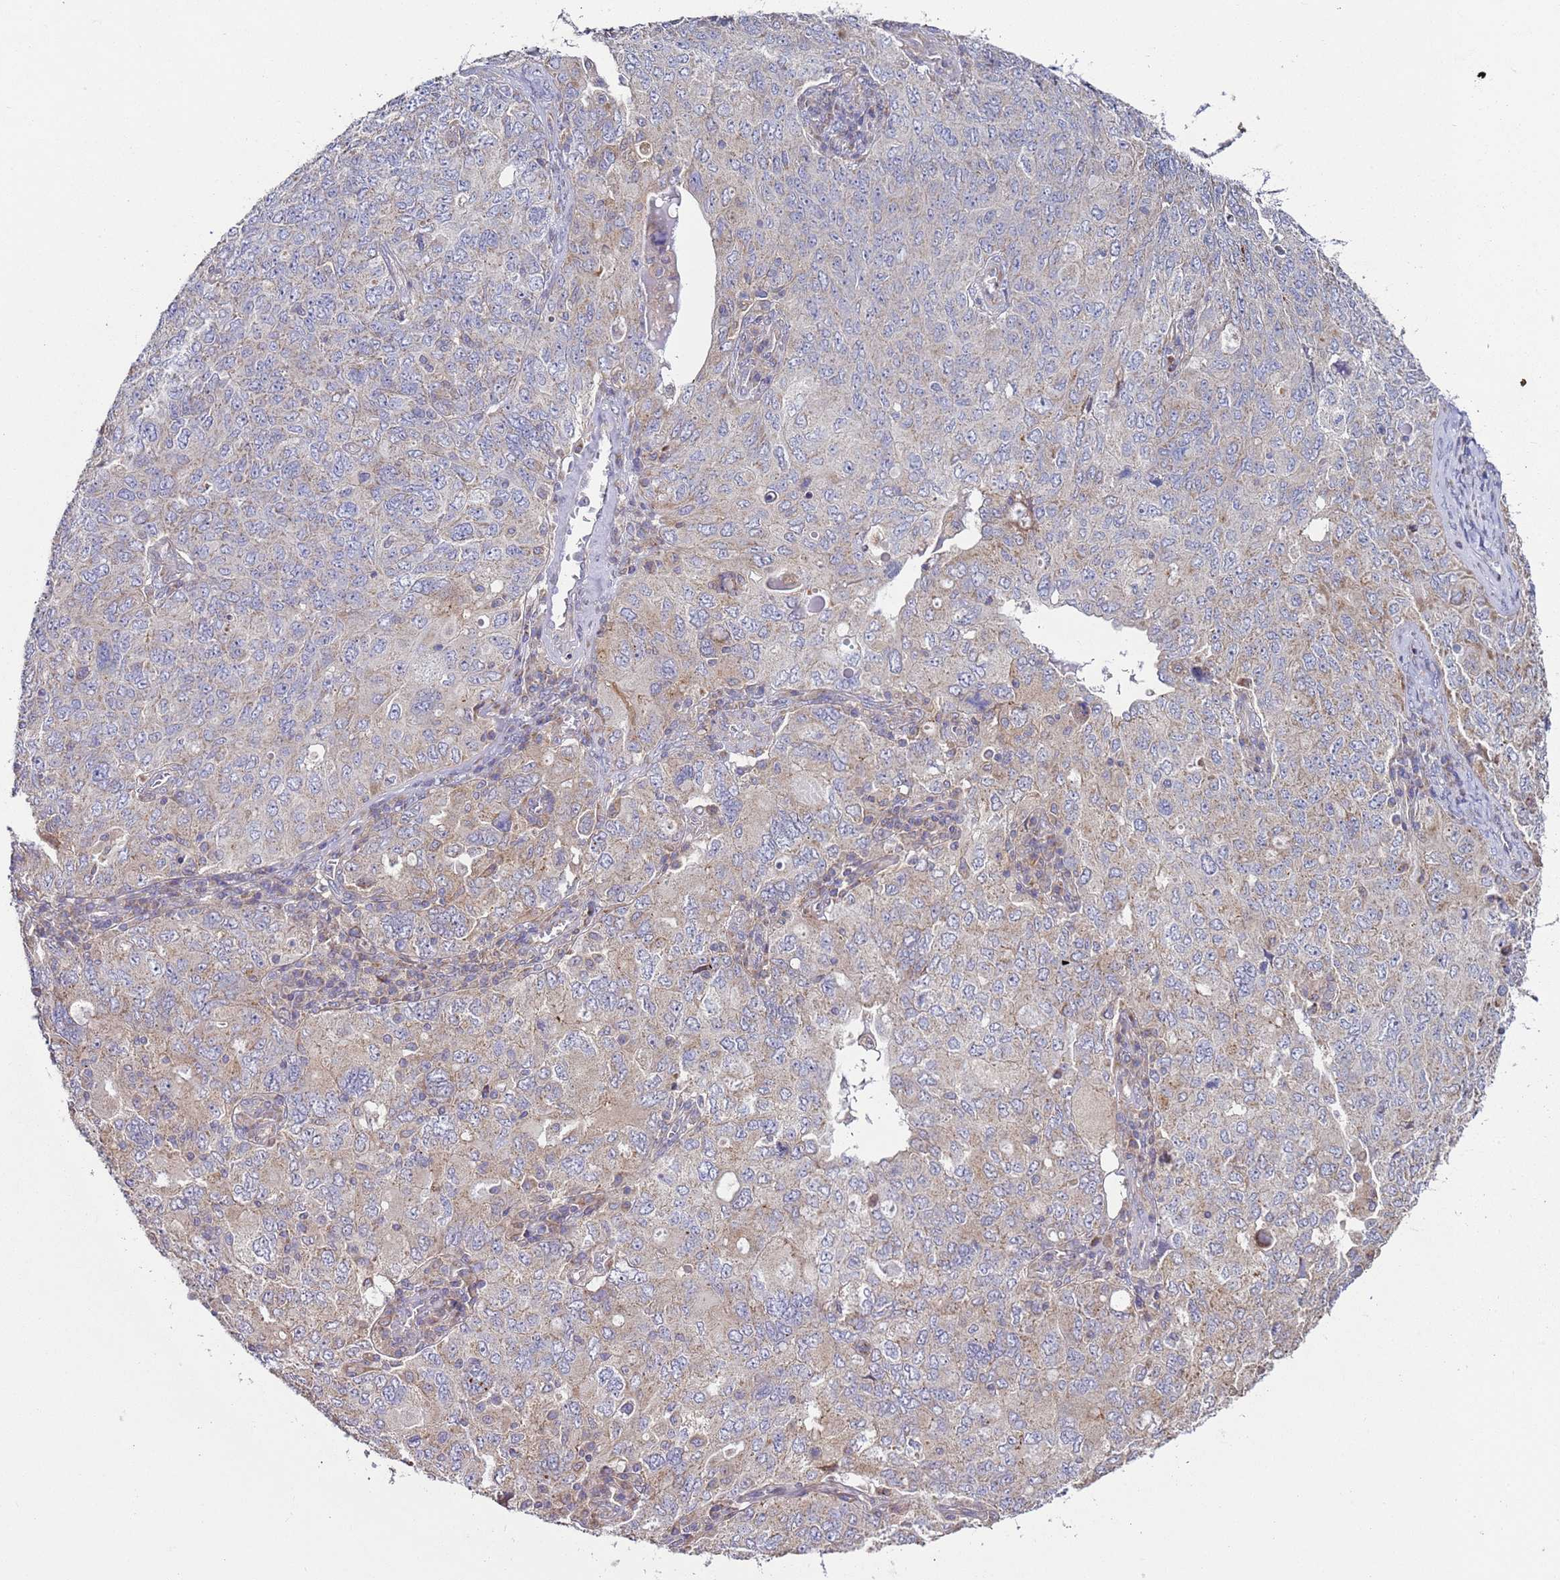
{"staining": {"intensity": "weak", "quantity": "<25%", "location": "cytoplasmic/membranous"}, "tissue": "ovarian cancer", "cell_type": "Tumor cells", "image_type": "cancer", "snomed": [{"axis": "morphology", "description": "Carcinoma, endometroid"}, {"axis": "topography", "description": "Ovary"}], "caption": "This is an IHC micrograph of endometroid carcinoma (ovarian). There is no expression in tumor cells.", "gene": "DIP2B", "patient": {"sex": "female", "age": 62}}